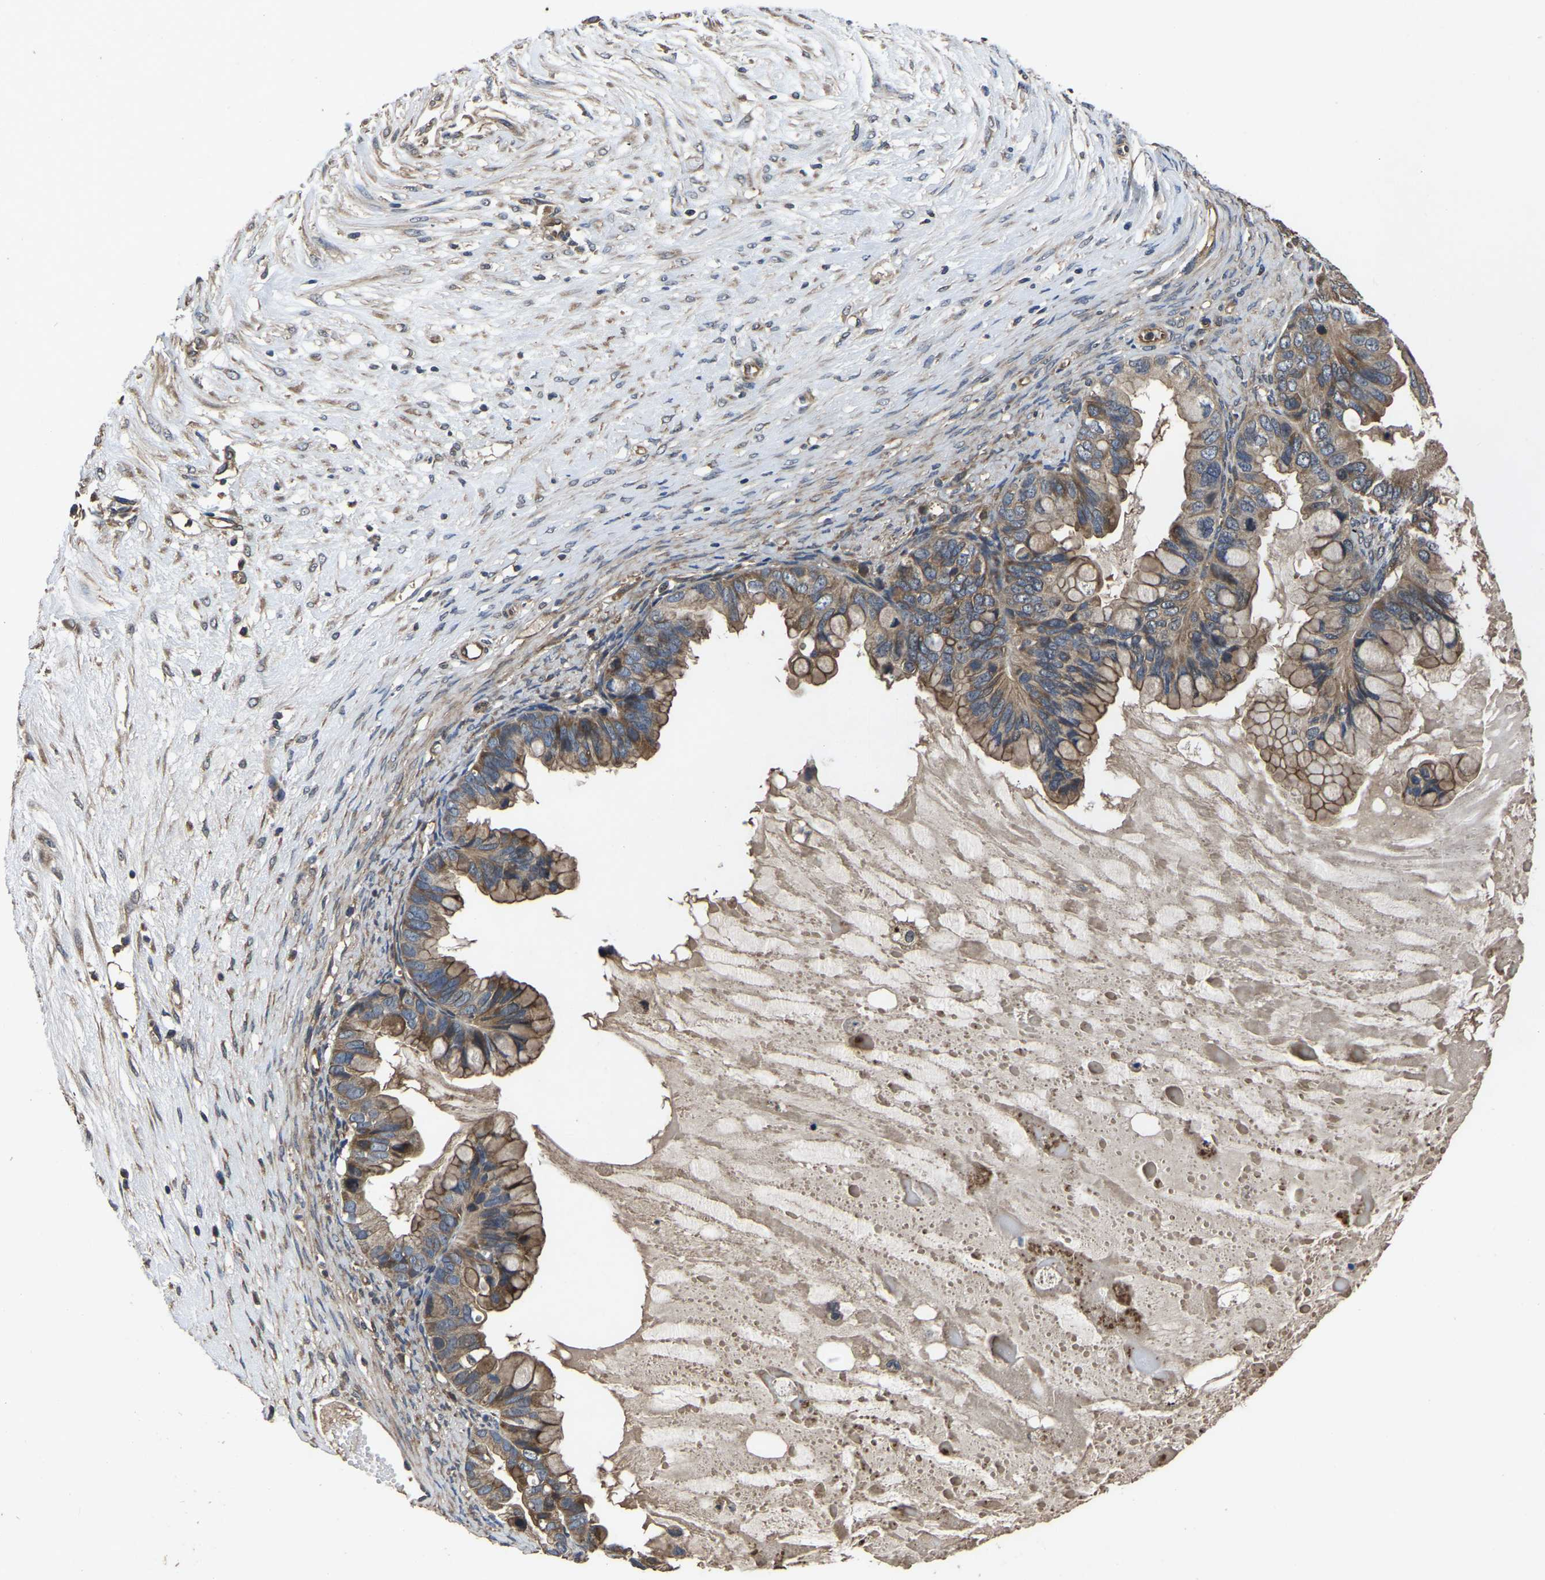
{"staining": {"intensity": "moderate", "quantity": ">75%", "location": "cytoplasmic/membranous"}, "tissue": "ovarian cancer", "cell_type": "Tumor cells", "image_type": "cancer", "snomed": [{"axis": "morphology", "description": "Cystadenocarcinoma, mucinous, NOS"}, {"axis": "topography", "description": "Ovary"}], "caption": "Mucinous cystadenocarcinoma (ovarian) stained for a protein demonstrates moderate cytoplasmic/membranous positivity in tumor cells.", "gene": "CRYZL1", "patient": {"sex": "female", "age": 80}}